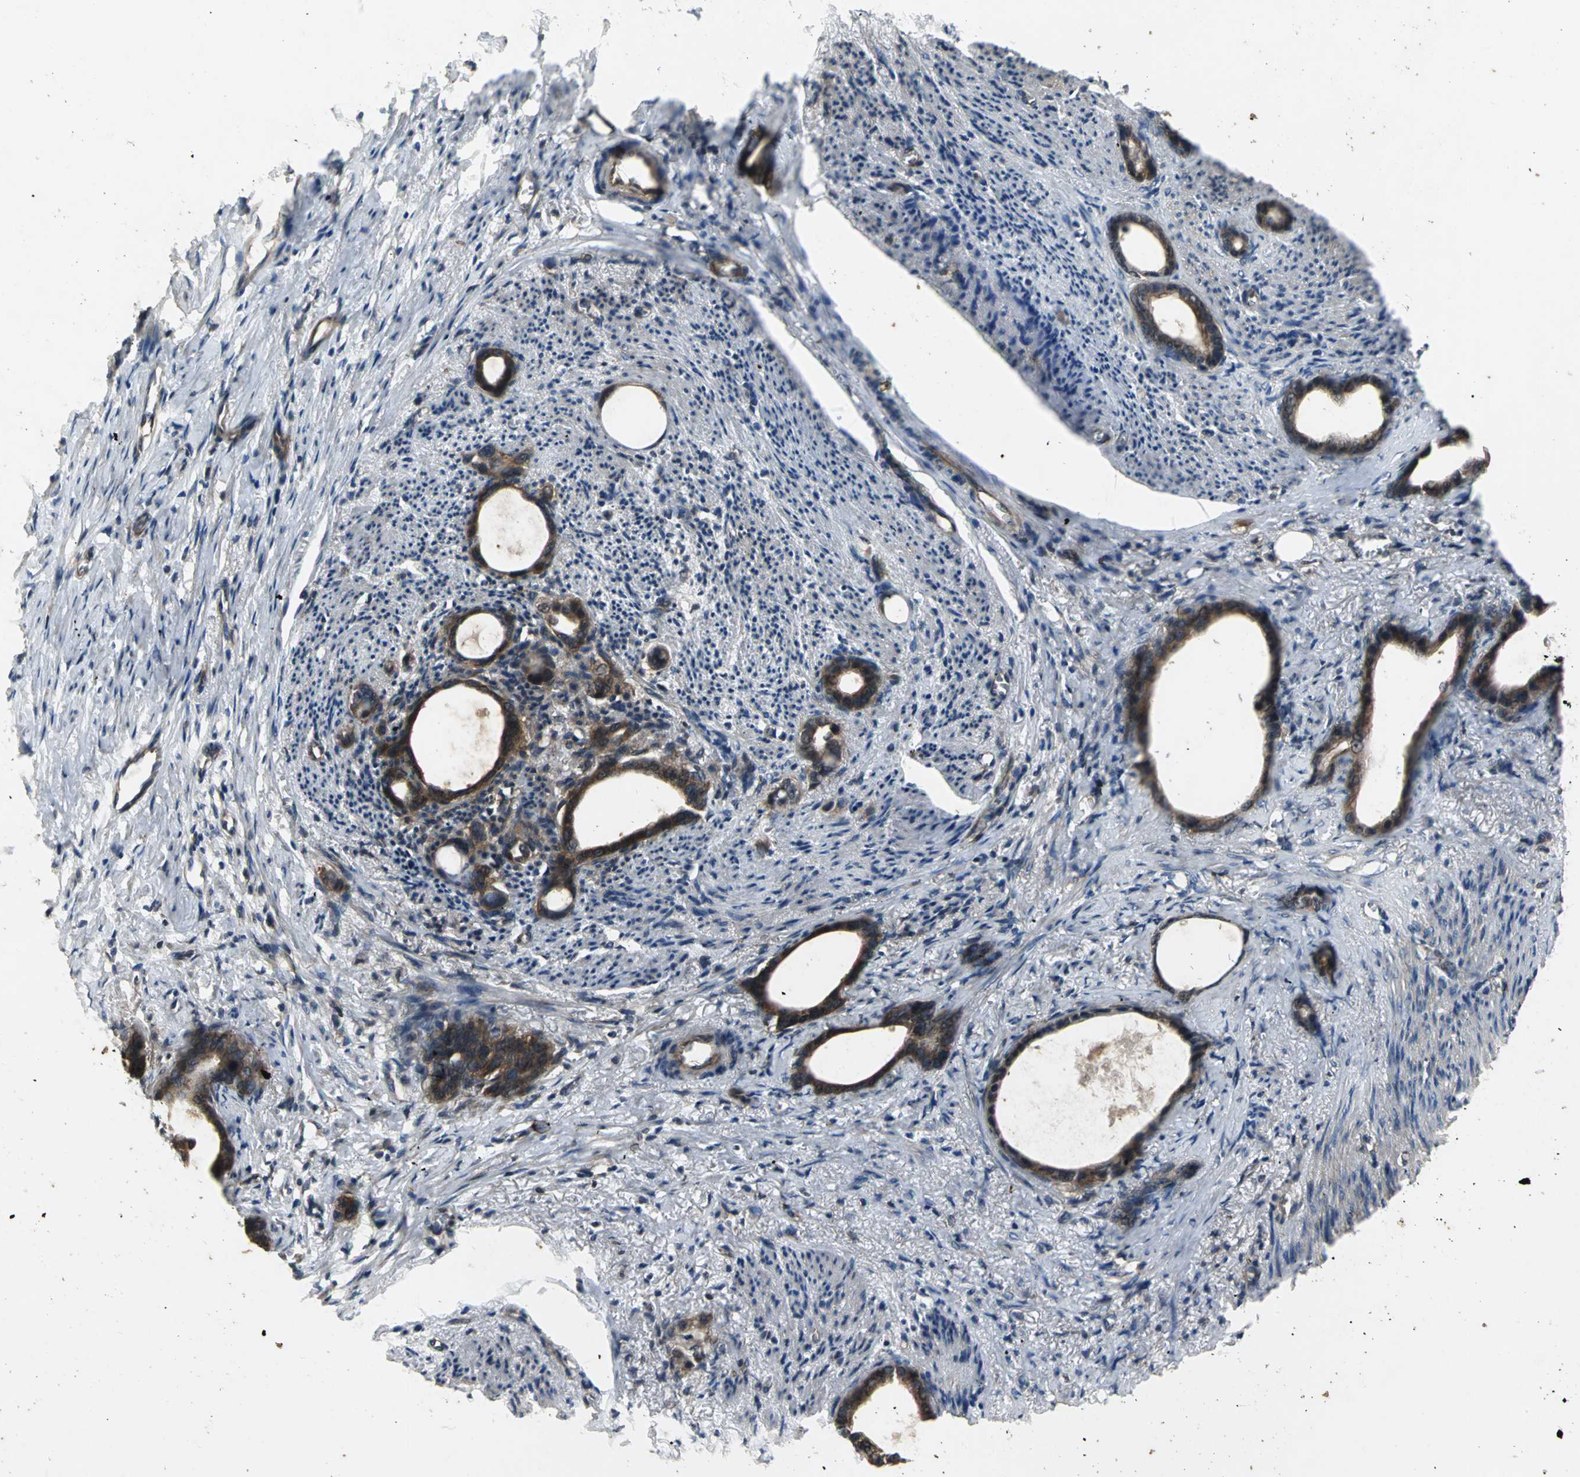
{"staining": {"intensity": "strong", "quantity": ">75%", "location": "cytoplasmic/membranous,nuclear"}, "tissue": "stomach cancer", "cell_type": "Tumor cells", "image_type": "cancer", "snomed": [{"axis": "morphology", "description": "Adenocarcinoma, NOS"}, {"axis": "topography", "description": "Stomach"}], "caption": "Human stomach cancer stained for a protein (brown) reveals strong cytoplasmic/membranous and nuclear positive positivity in approximately >75% of tumor cells.", "gene": "AHR", "patient": {"sex": "female", "age": 75}}